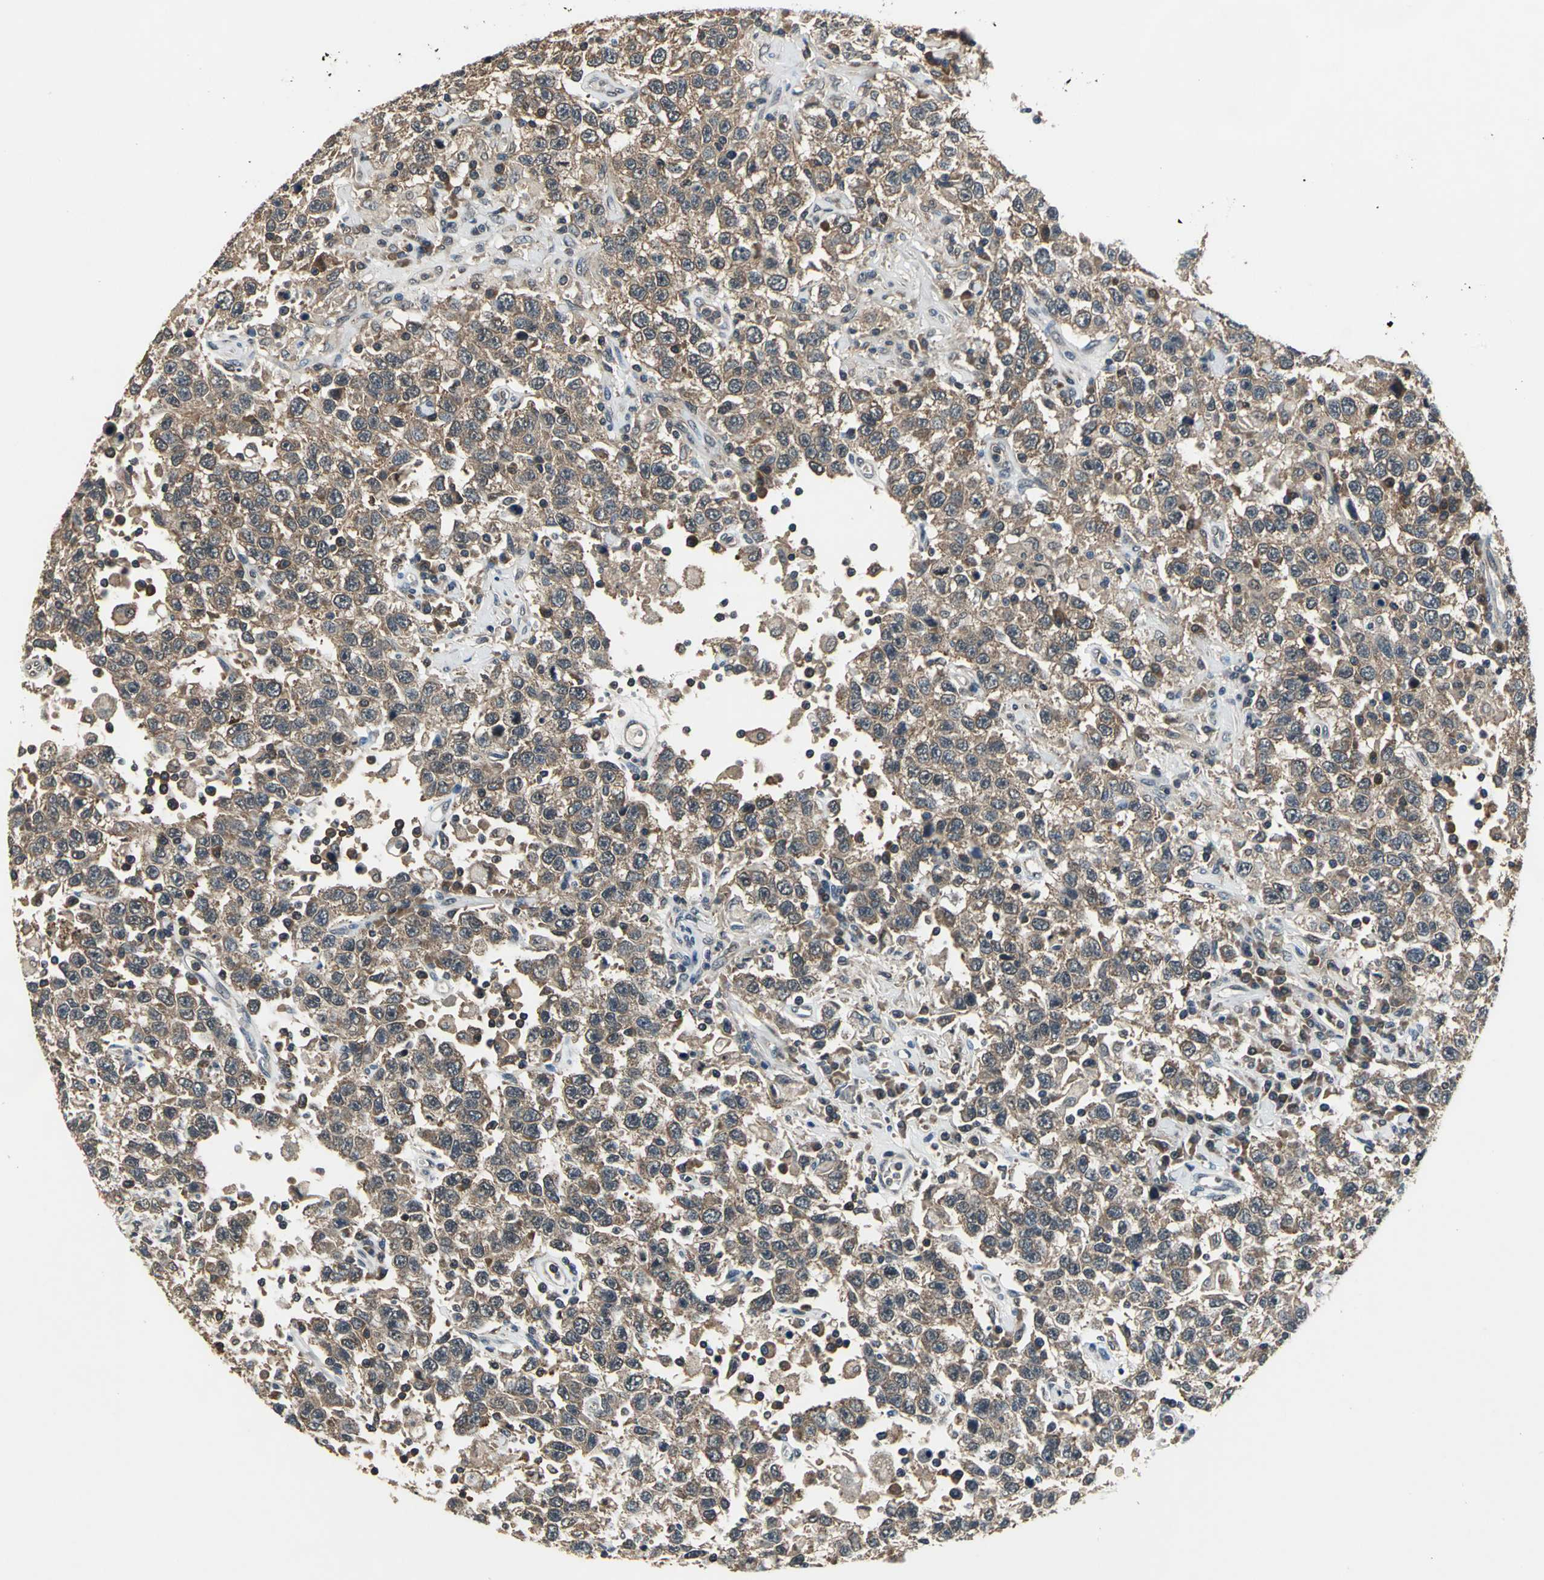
{"staining": {"intensity": "moderate", "quantity": ">75%", "location": "cytoplasmic/membranous"}, "tissue": "testis cancer", "cell_type": "Tumor cells", "image_type": "cancer", "snomed": [{"axis": "morphology", "description": "Seminoma, NOS"}, {"axis": "topography", "description": "Testis"}], "caption": "This is a micrograph of immunohistochemistry (IHC) staining of seminoma (testis), which shows moderate expression in the cytoplasmic/membranous of tumor cells.", "gene": "EIF2B2", "patient": {"sex": "male", "age": 41}}